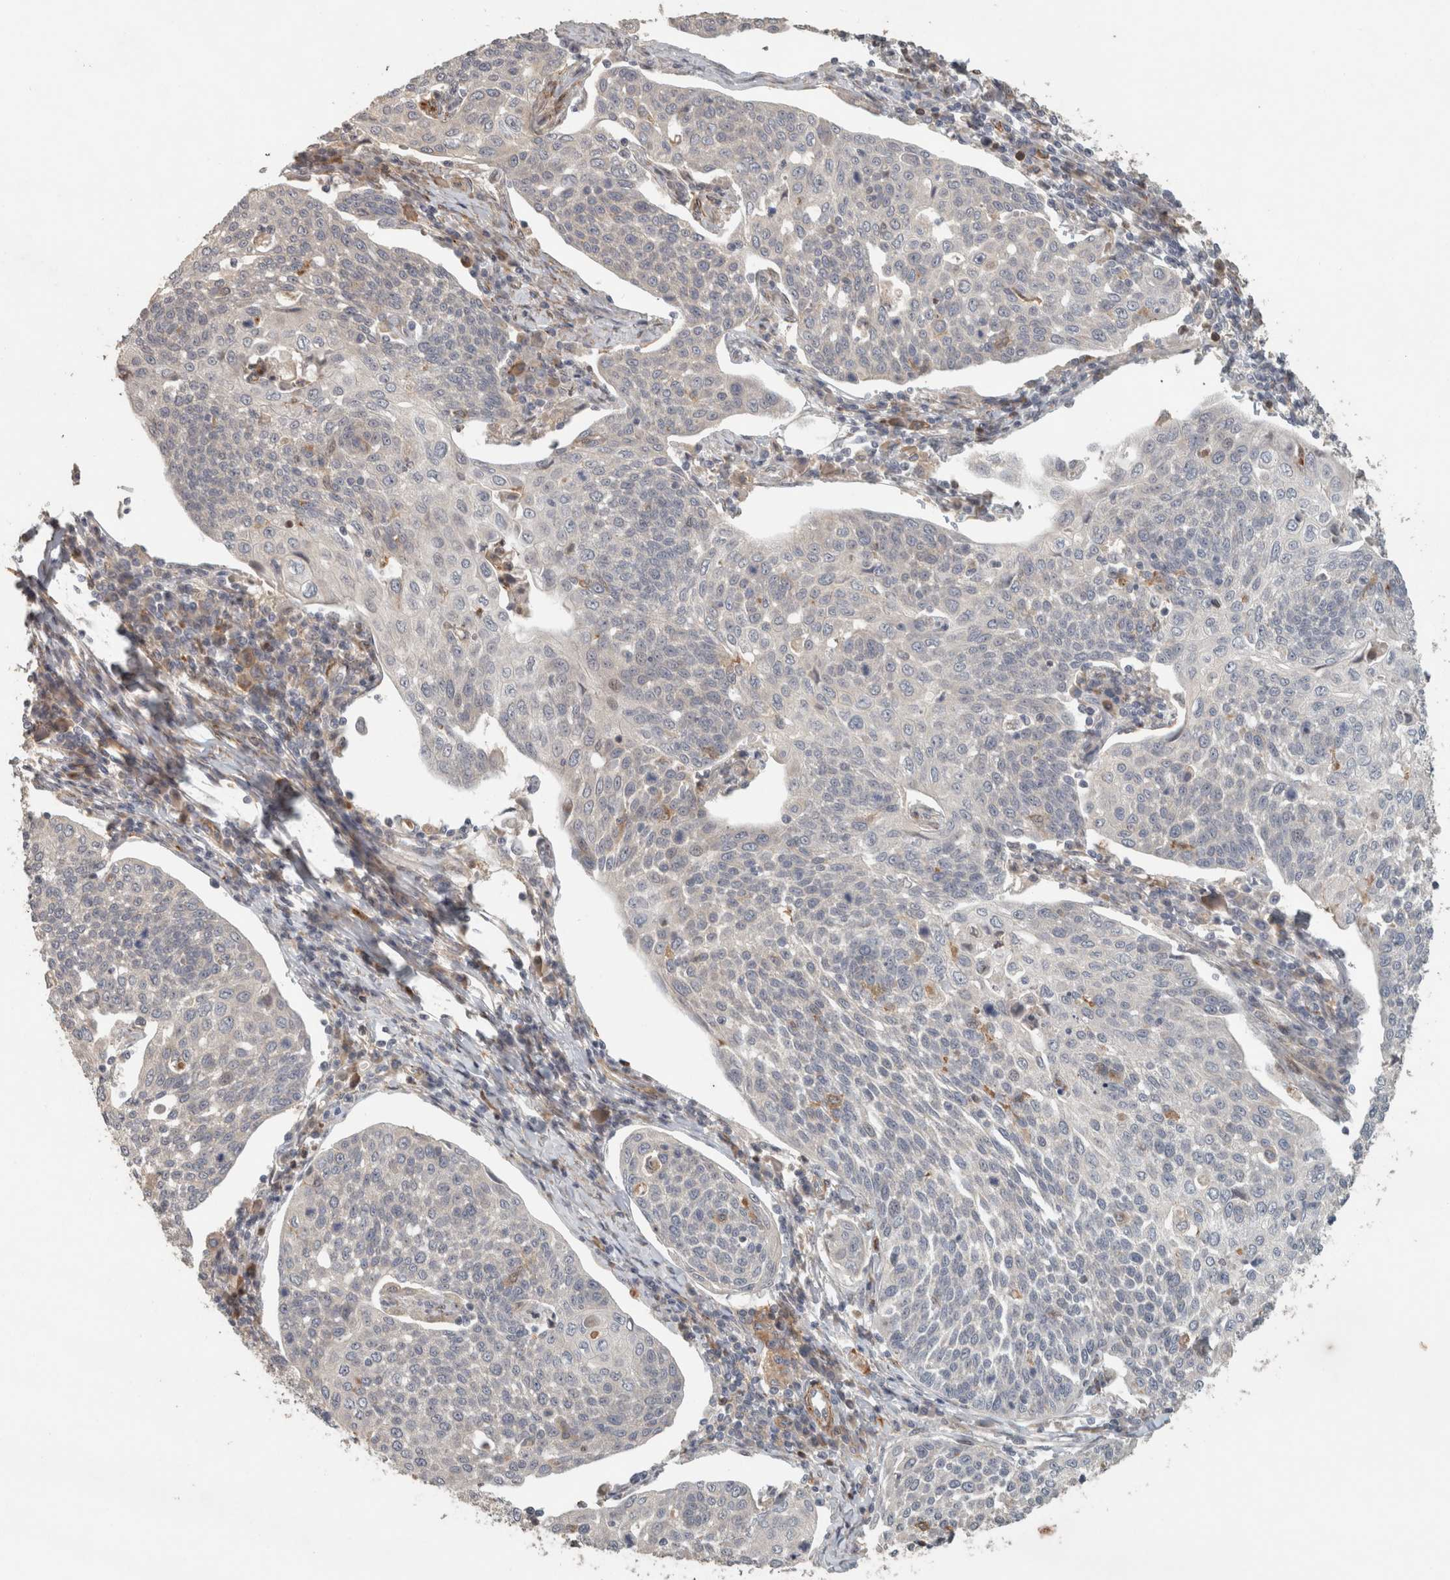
{"staining": {"intensity": "negative", "quantity": "none", "location": "none"}, "tissue": "cervical cancer", "cell_type": "Tumor cells", "image_type": "cancer", "snomed": [{"axis": "morphology", "description": "Squamous cell carcinoma, NOS"}, {"axis": "topography", "description": "Cervix"}], "caption": "A micrograph of squamous cell carcinoma (cervical) stained for a protein exhibits no brown staining in tumor cells.", "gene": "SIPA1L2", "patient": {"sex": "female", "age": 34}}